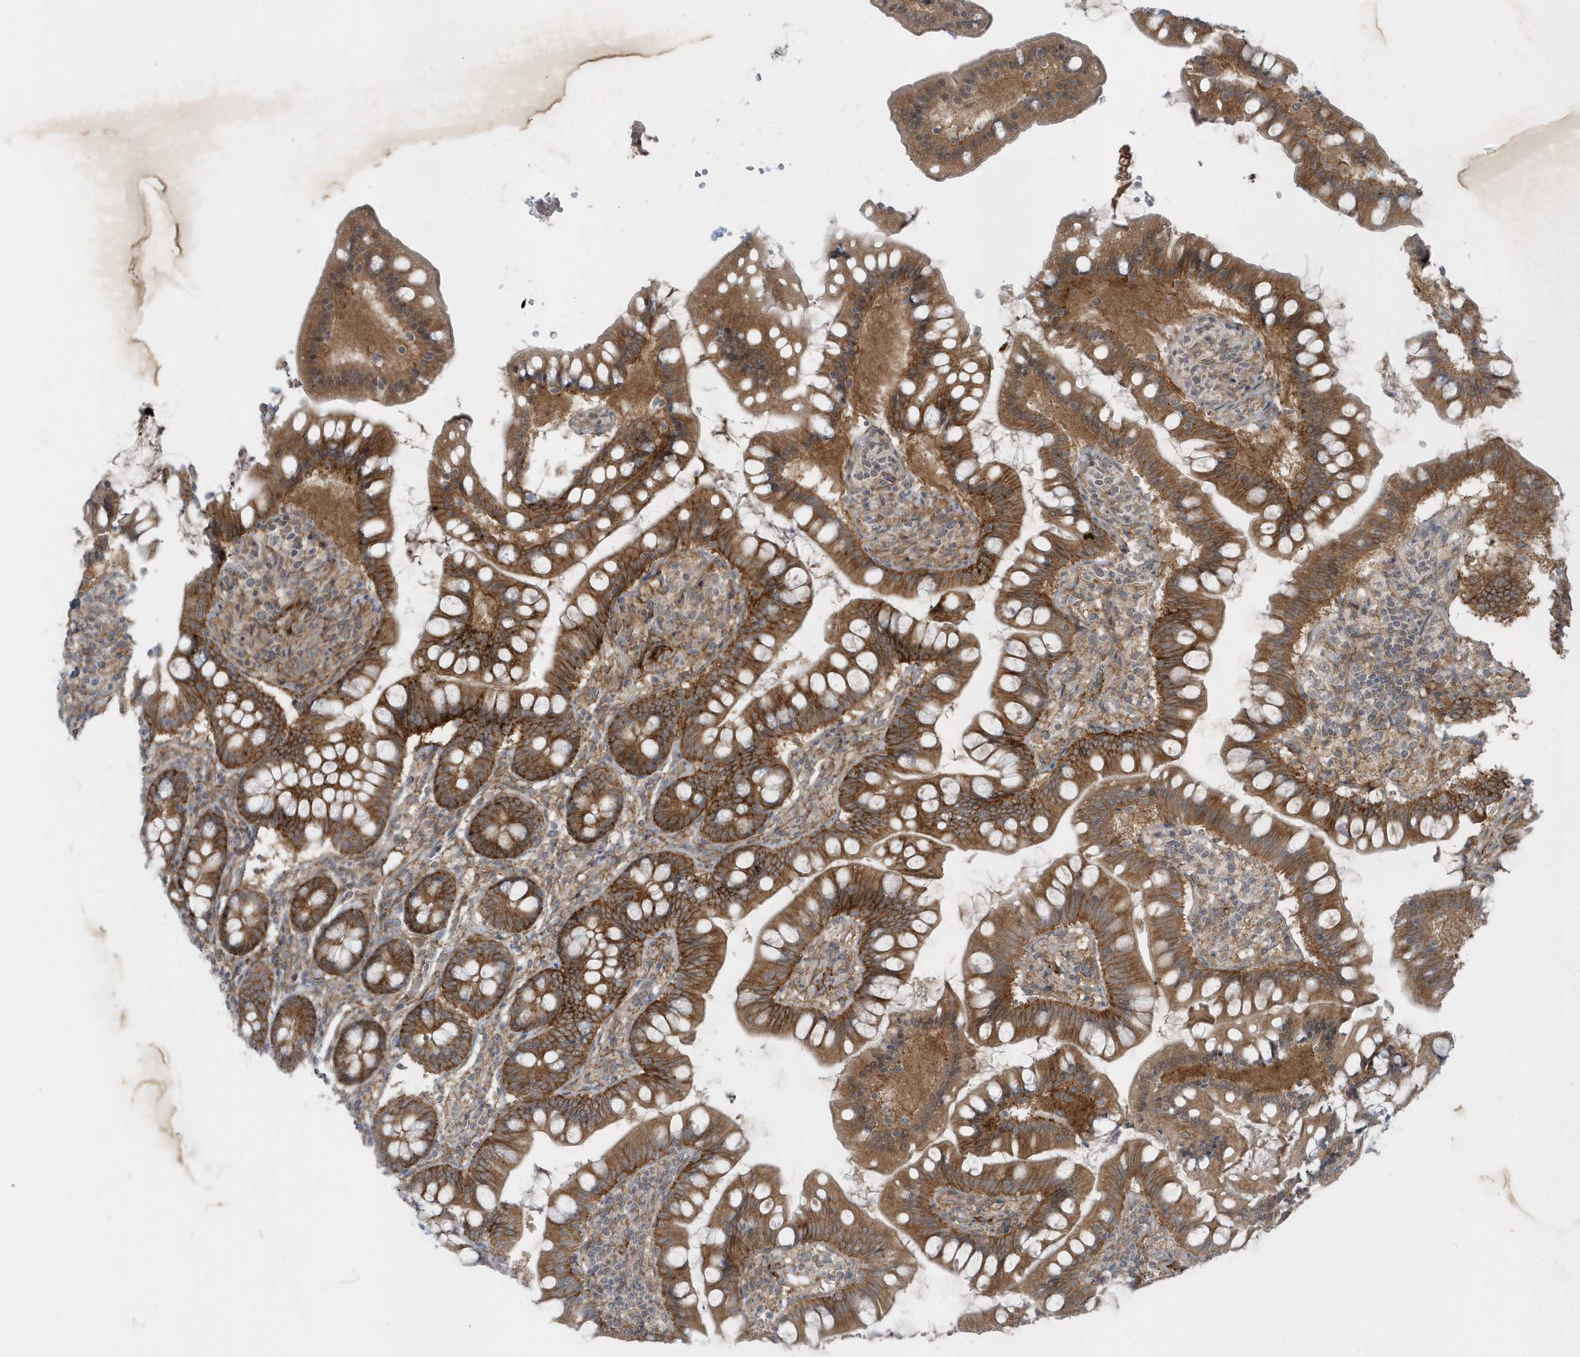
{"staining": {"intensity": "moderate", "quantity": ">75%", "location": "cytoplasmic/membranous"}, "tissue": "small intestine", "cell_type": "Glandular cells", "image_type": "normal", "snomed": [{"axis": "morphology", "description": "Normal tissue, NOS"}, {"axis": "topography", "description": "Small intestine"}], "caption": "Glandular cells reveal medium levels of moderate cytoplasmic/membranous staining in approximately >75% of cells in benign small intestine.", "gene": "PARD3B", "patient": {"sex": "male", "age": 7}}